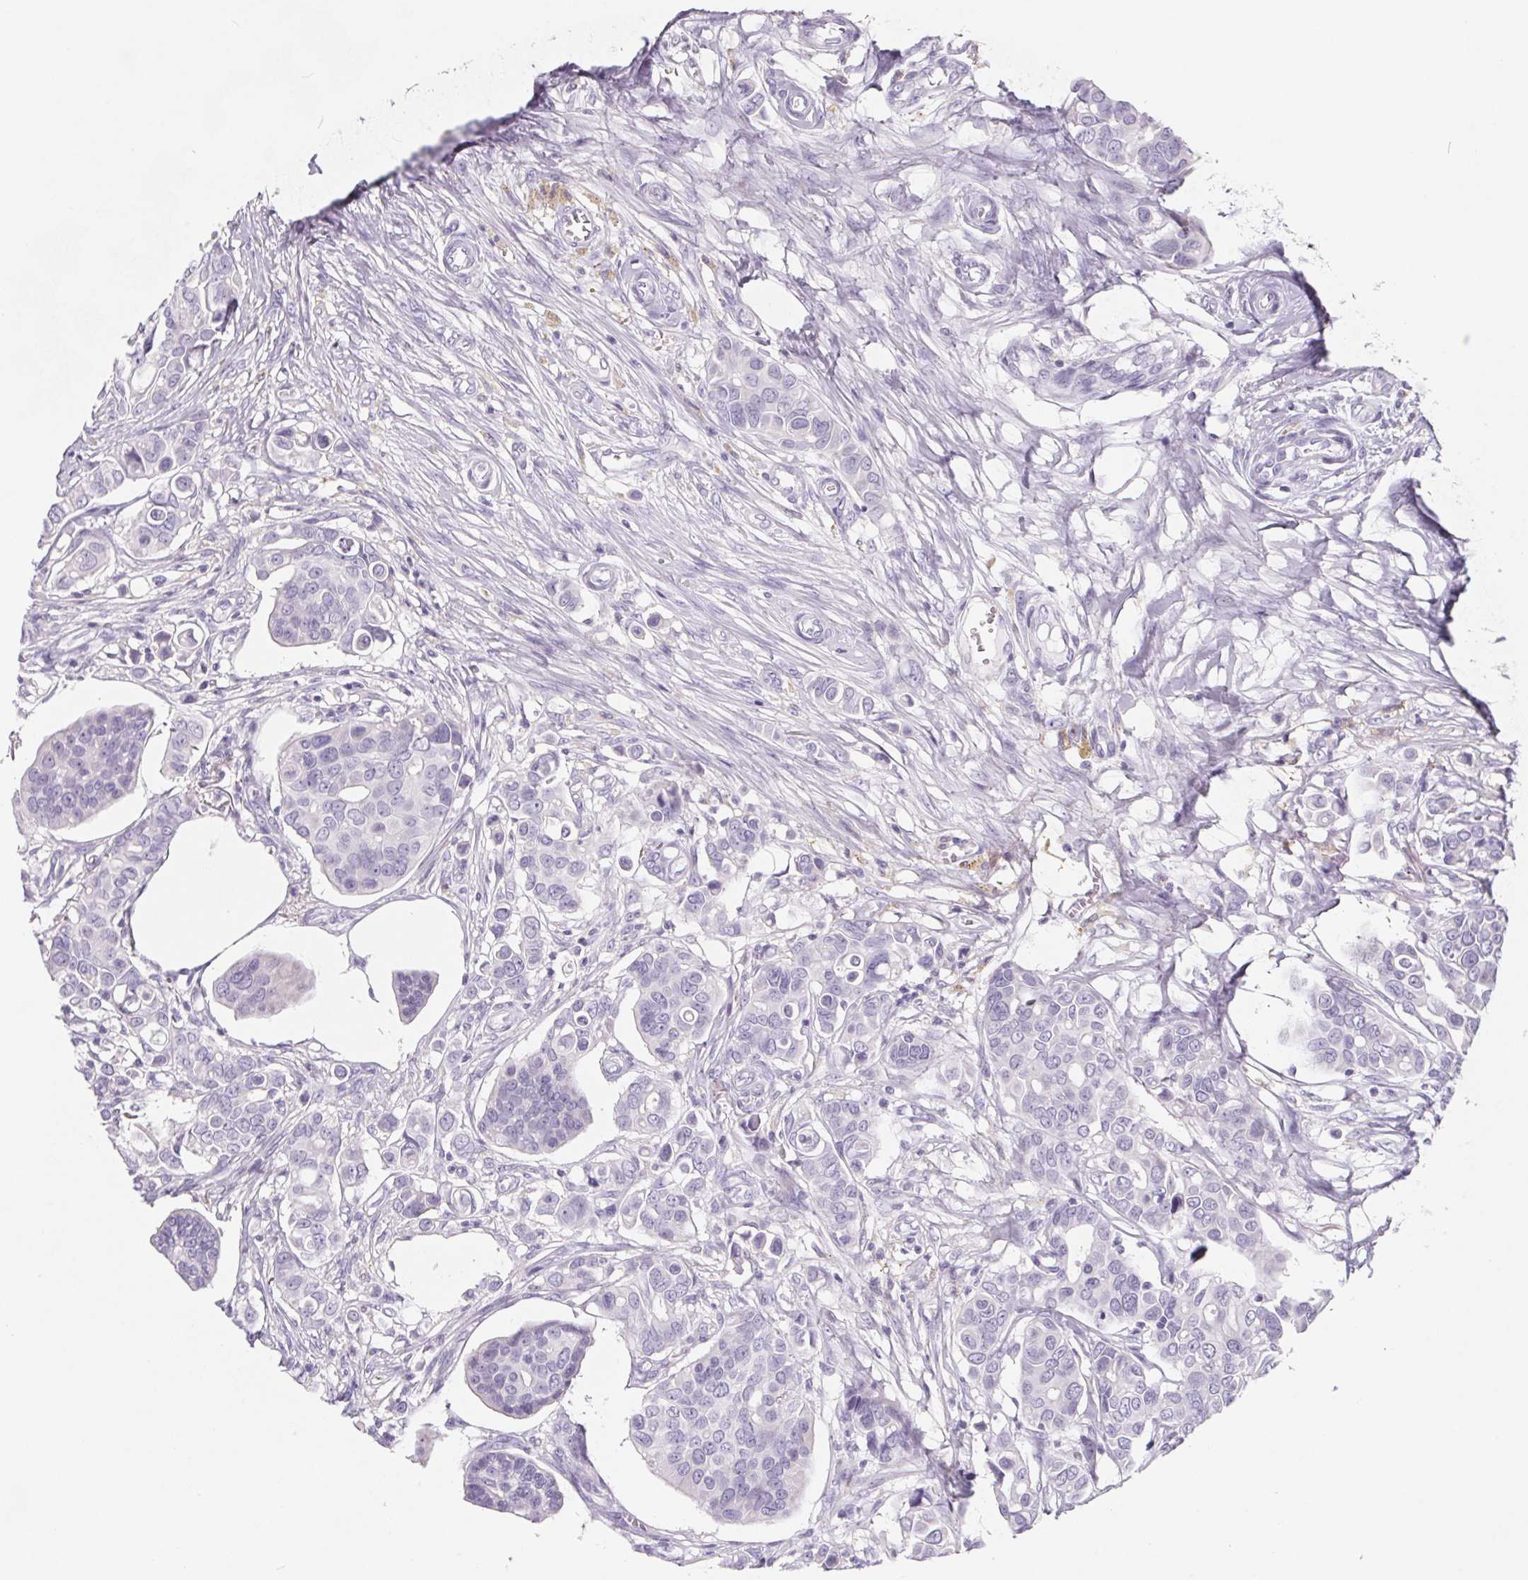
{"staining": {"intensity": "negative", "quantity": "none", "location": "none"}, "tissue": "breast cancer", "cell_type": "Tumor cells", "image_type": "cancer", "snomed": [{"axis": "morphology", "description": "Normal tissue, NOS"}, {"axis": "morphology", "description": "Duct carcinoma"}, {"axis": "topography", "description": "Skin"}, {"axis": "topography", "description": "Breast"}], "caption": "High power microscopy micrograph of an IHC photomicrograph of intraductal carcinoma (breast), revealing no significant expression in tumor cells.", "gene": "FDX1", "patient": {"sex": "female", "age": 54}}